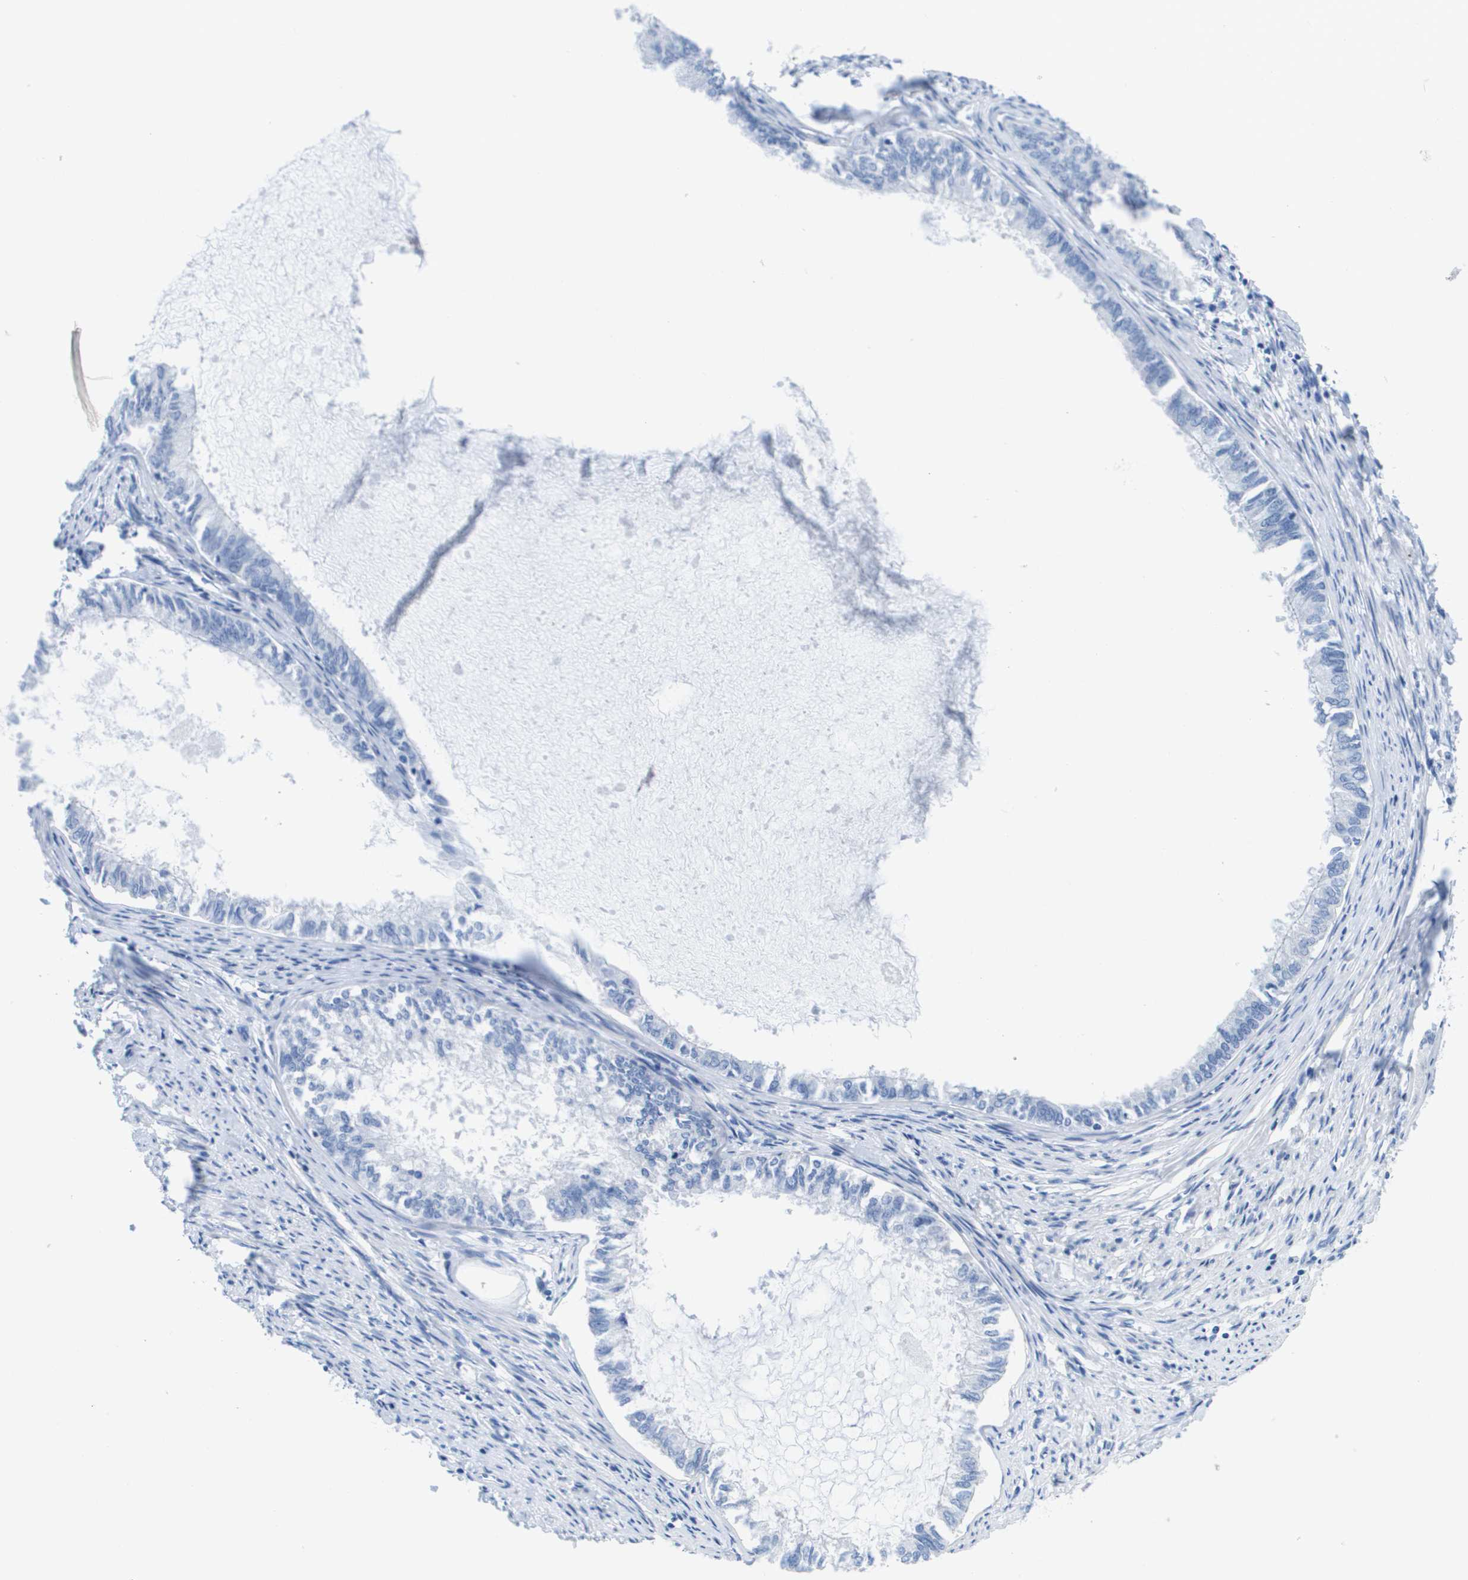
{"staining": {"intensity": "negative", "quantity": "none", "location": "none"}, "tissue": "endometrial cancer", "cell_type": "Tumor cells", "image_type": "cancer", "snomed": [{"axis": "morphology", "description": "Adenocarcinoma, NOS"}, {"axis": "topography", "description": "Endometrium"}], "caption": "This is an IHC image of human endometrial cancer. There is no expression in tumor cells.", "gene": "APOA1", "patient": {"sex": "female", "age": 86}}